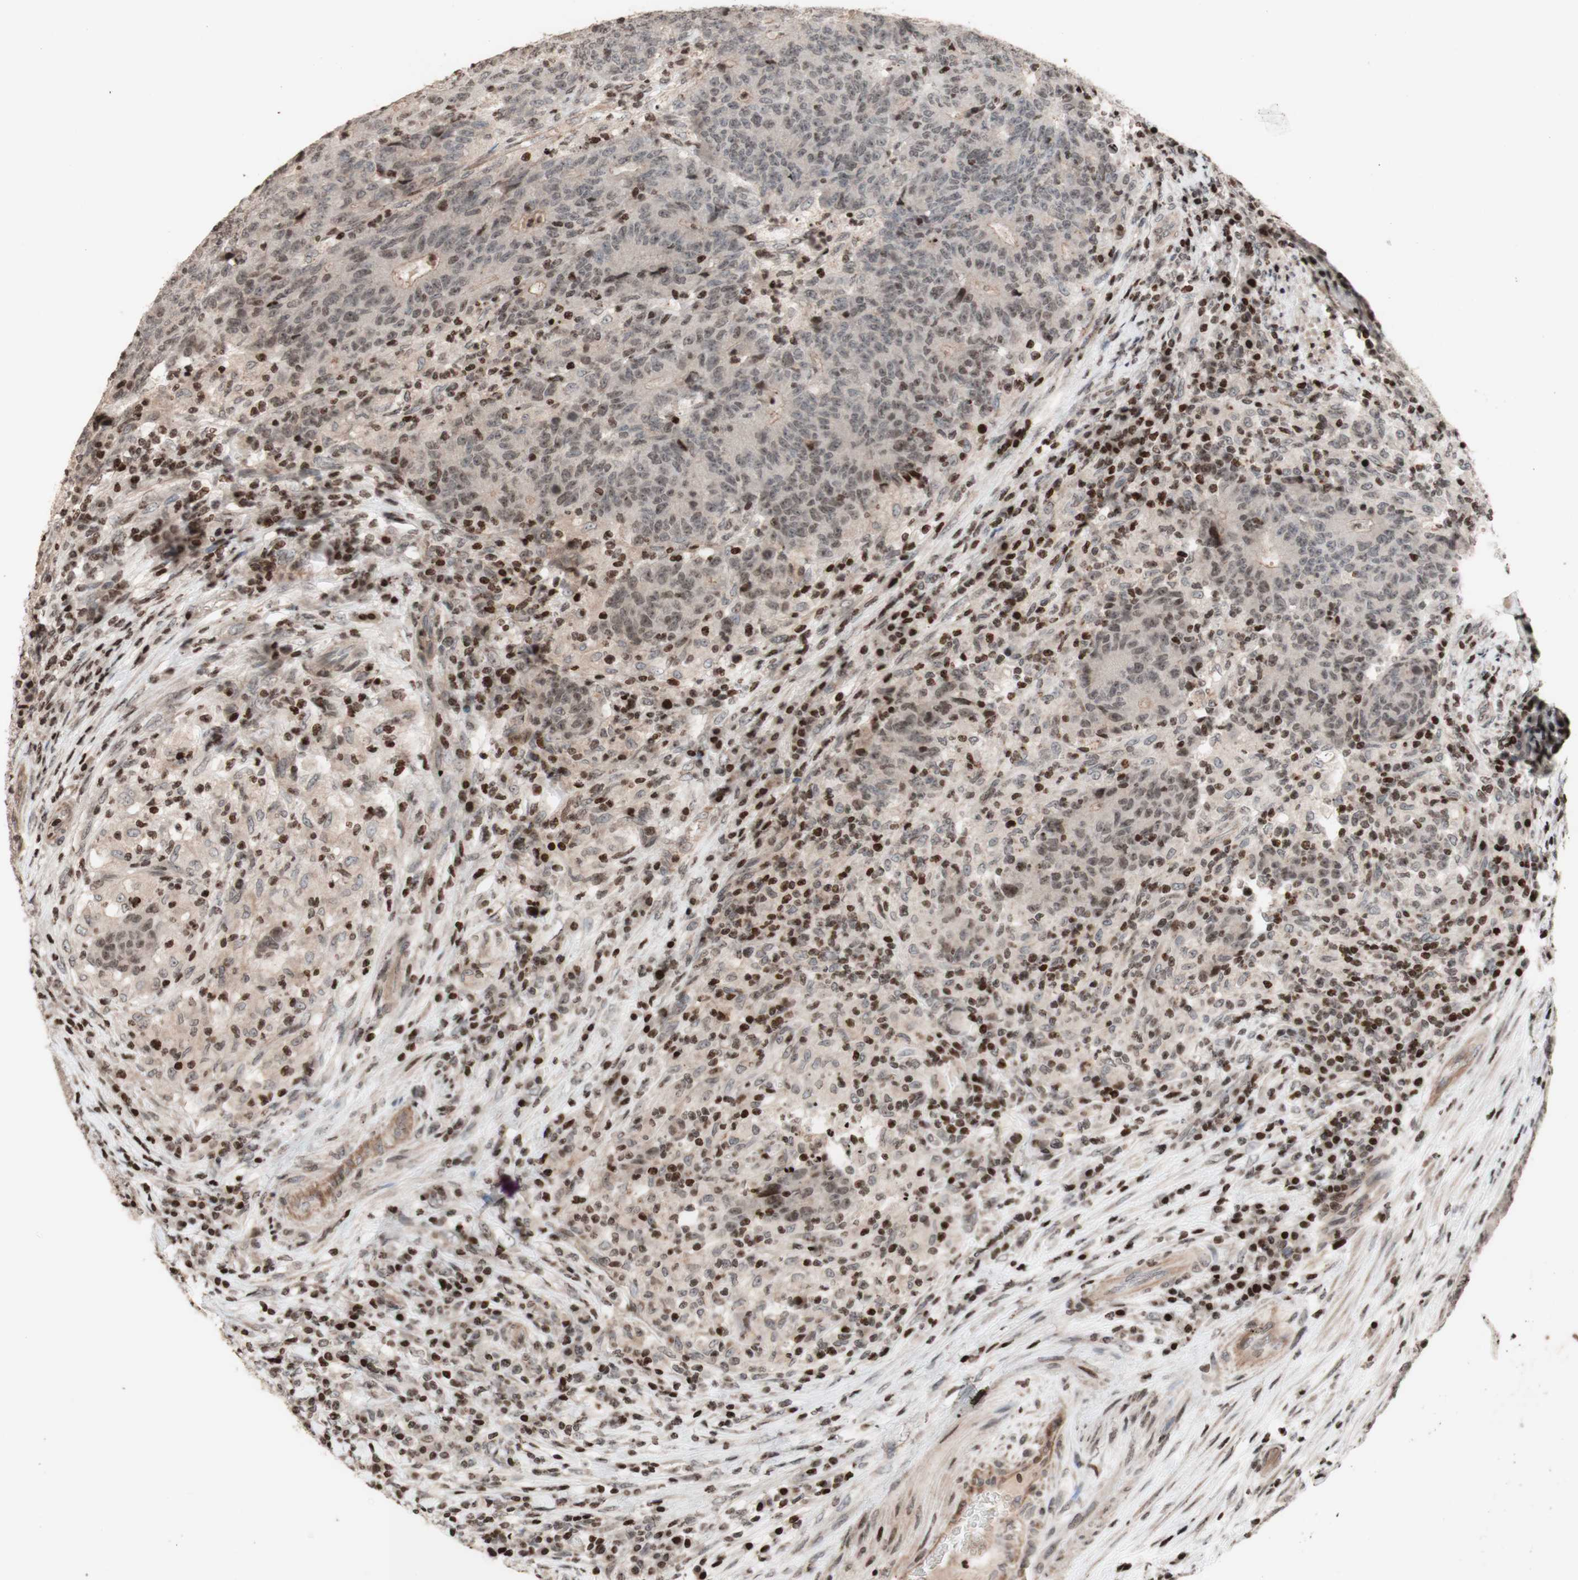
{"staining": {"intensity": "weak", "quantity": "<25%", "location": "nuclear"}, "tissue": "colorectal cancer", "cell_type": "Tumor cells", "image_type": "cancer", "snomed": [{"axis": "morphology", "description": "Normal tissue, NOS"}, {"axis": "morphology", "description": "Adenocarcinoma, NOS"}, {"axis": "topography", "description": "Colon"}], "caption": "DAB (3,3'-diaminobenzidine) immunohistochemical staining of human colorectal cancer displays no significant positivity in tumor cells. (DAB IHC visualized using brightfield microscopy, high magnification).", "gene": "POLA1", "patient": {"sex": "female", "age": 75}}